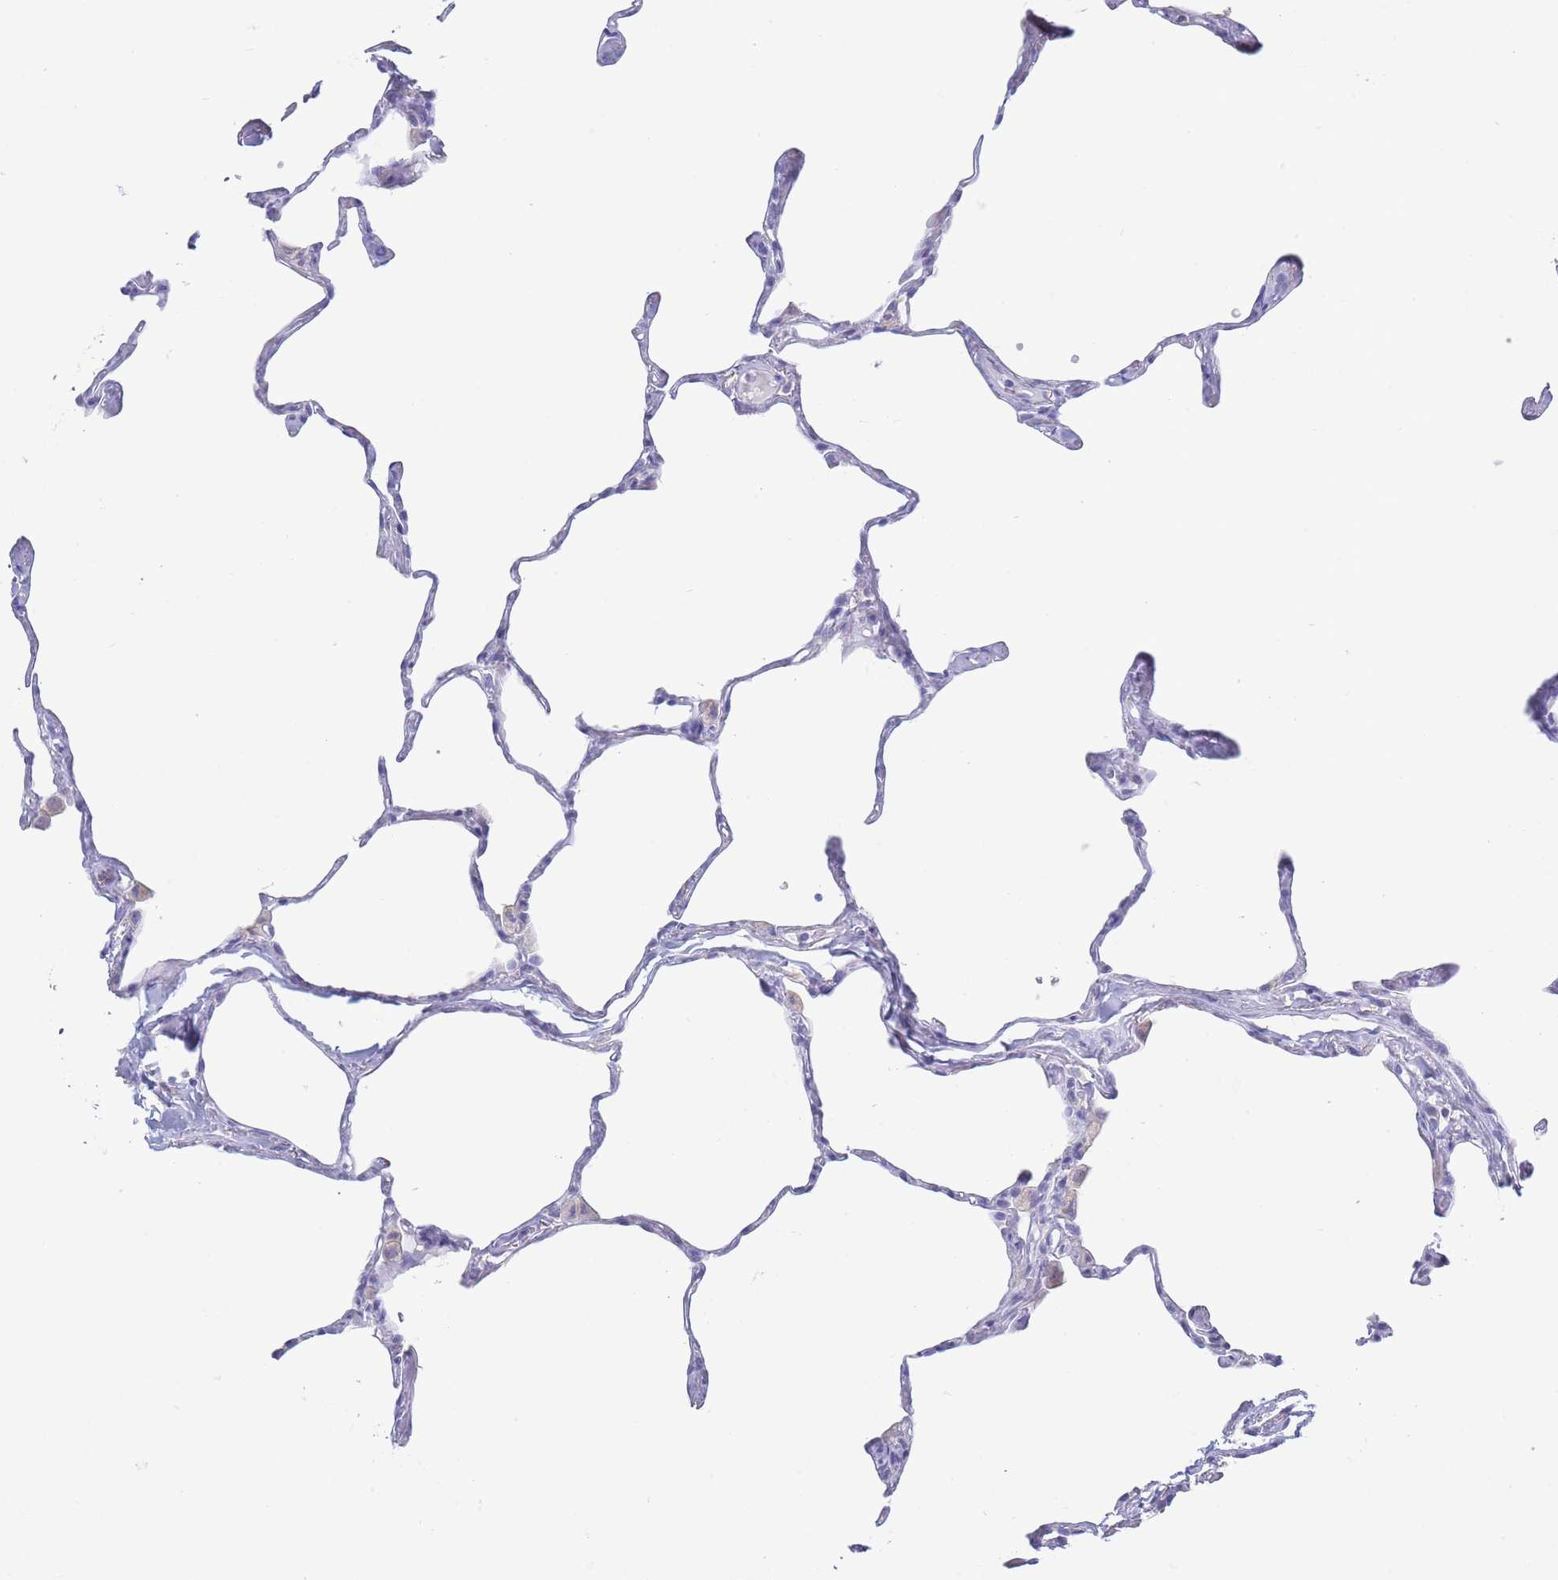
{"staining": {"intensity": "negative", "quantity": "none", "location": "none"}, "tissue": "lung", "cell_type": "Alveolar cells", "image_type": "normal", "snomed": [{"axis": "morphology", "description": "Normal tissue, NOS"}, {"axis": "topography", "description": "Lung"}], "caption": "DAB (3,3'-diaminobenzidine) immunohistochemical staining of benign human lung shows no significant positivity in alveolar cells. (IHC, brightfield microscopy, high magnification).", "gene": "CD37", "patient": {"sex": "male", "age": 65}}